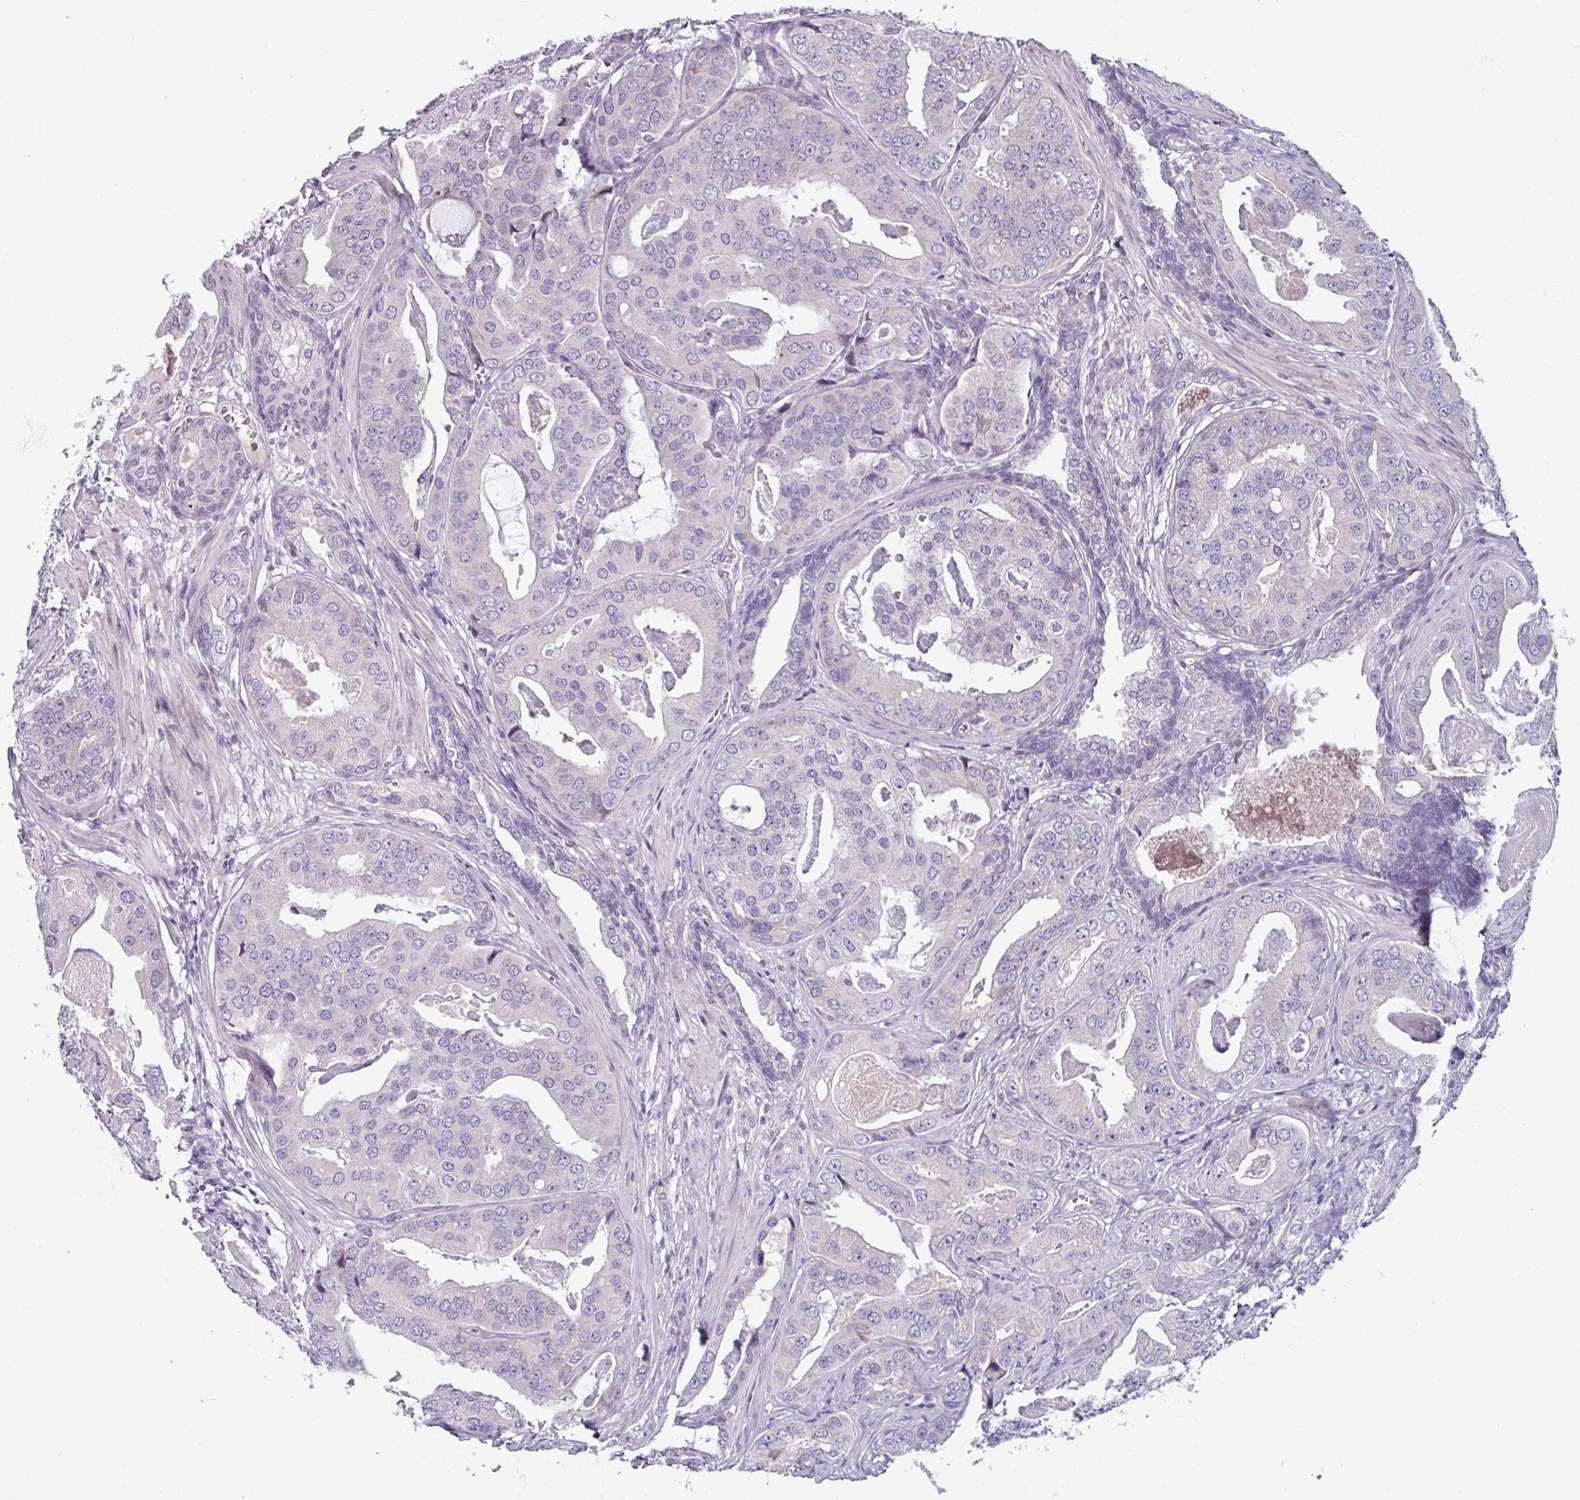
{"staining": {"intensity": "negative", "quantity": "none", "location": "none"}, "tissue": "prostate cancer", "cell_type": "Tumor cells", "image_type": "cancer", "snomed": [{"axis": "morphology", "description": "Adenocarcinoma, High grade"}, {"axis": "topography", "description": "Prostate"}], "caption": "Immunohistochemistry micrograph of neoplastic tissue: prostate adenocarcinoma (high-grade) stained with DAB shows no significant protein staining in tumor cells.", "gene": "SMIM11", "patient": {"sex": "male", "age": 71}}